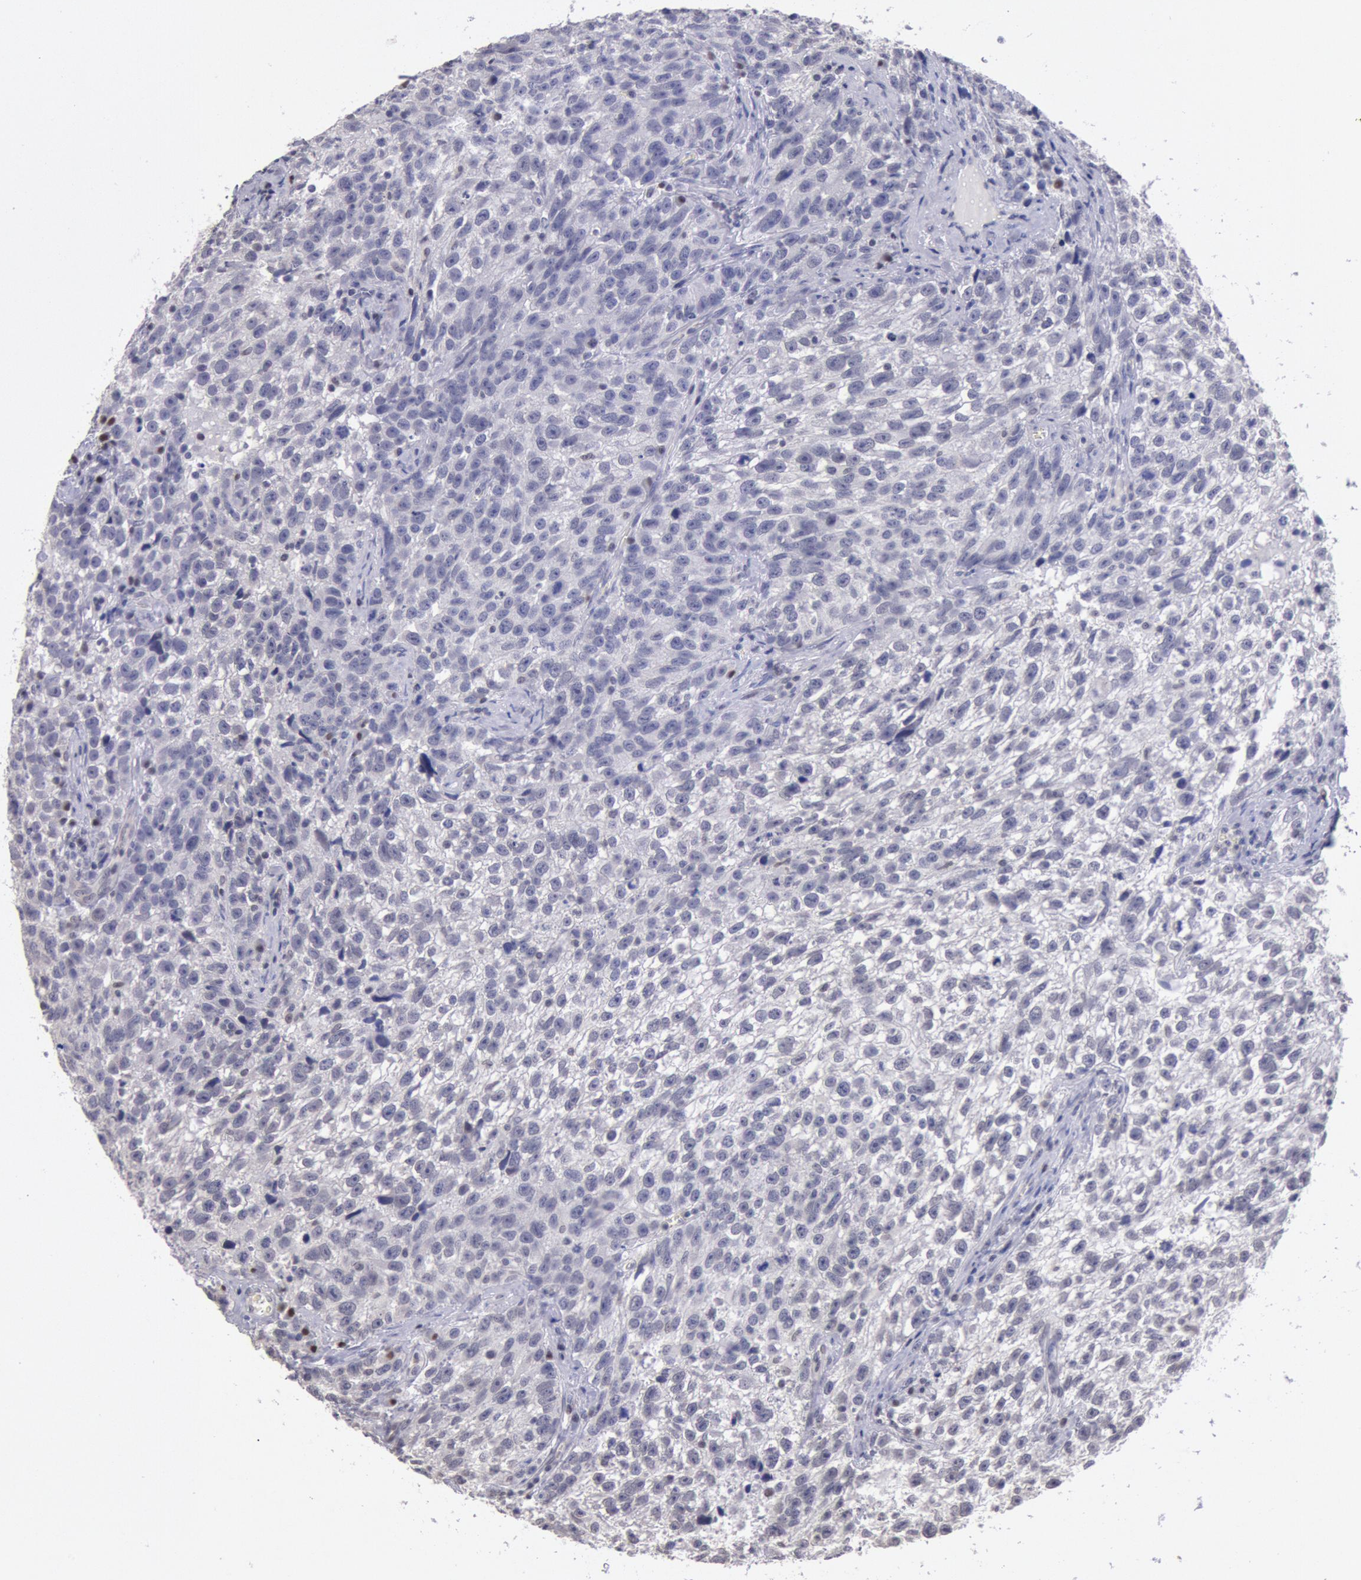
{"staining": {"intensity": "negative", "quantity": "none", "location": "none"}, "tissue": "testis cancer", "cell_type": "Tumor cells", "image_type": "cancer", "snomed": [{"axis": "morphology", "description": "Seminoma, NOS"}, {"axis": "topography", "description": "Testis"}], "caption": "This is an IHC image of human testis cancer. There is no staining in tumor cells.", "gene": "MYH7", "patient": {"sex": "male", "age": 38}}